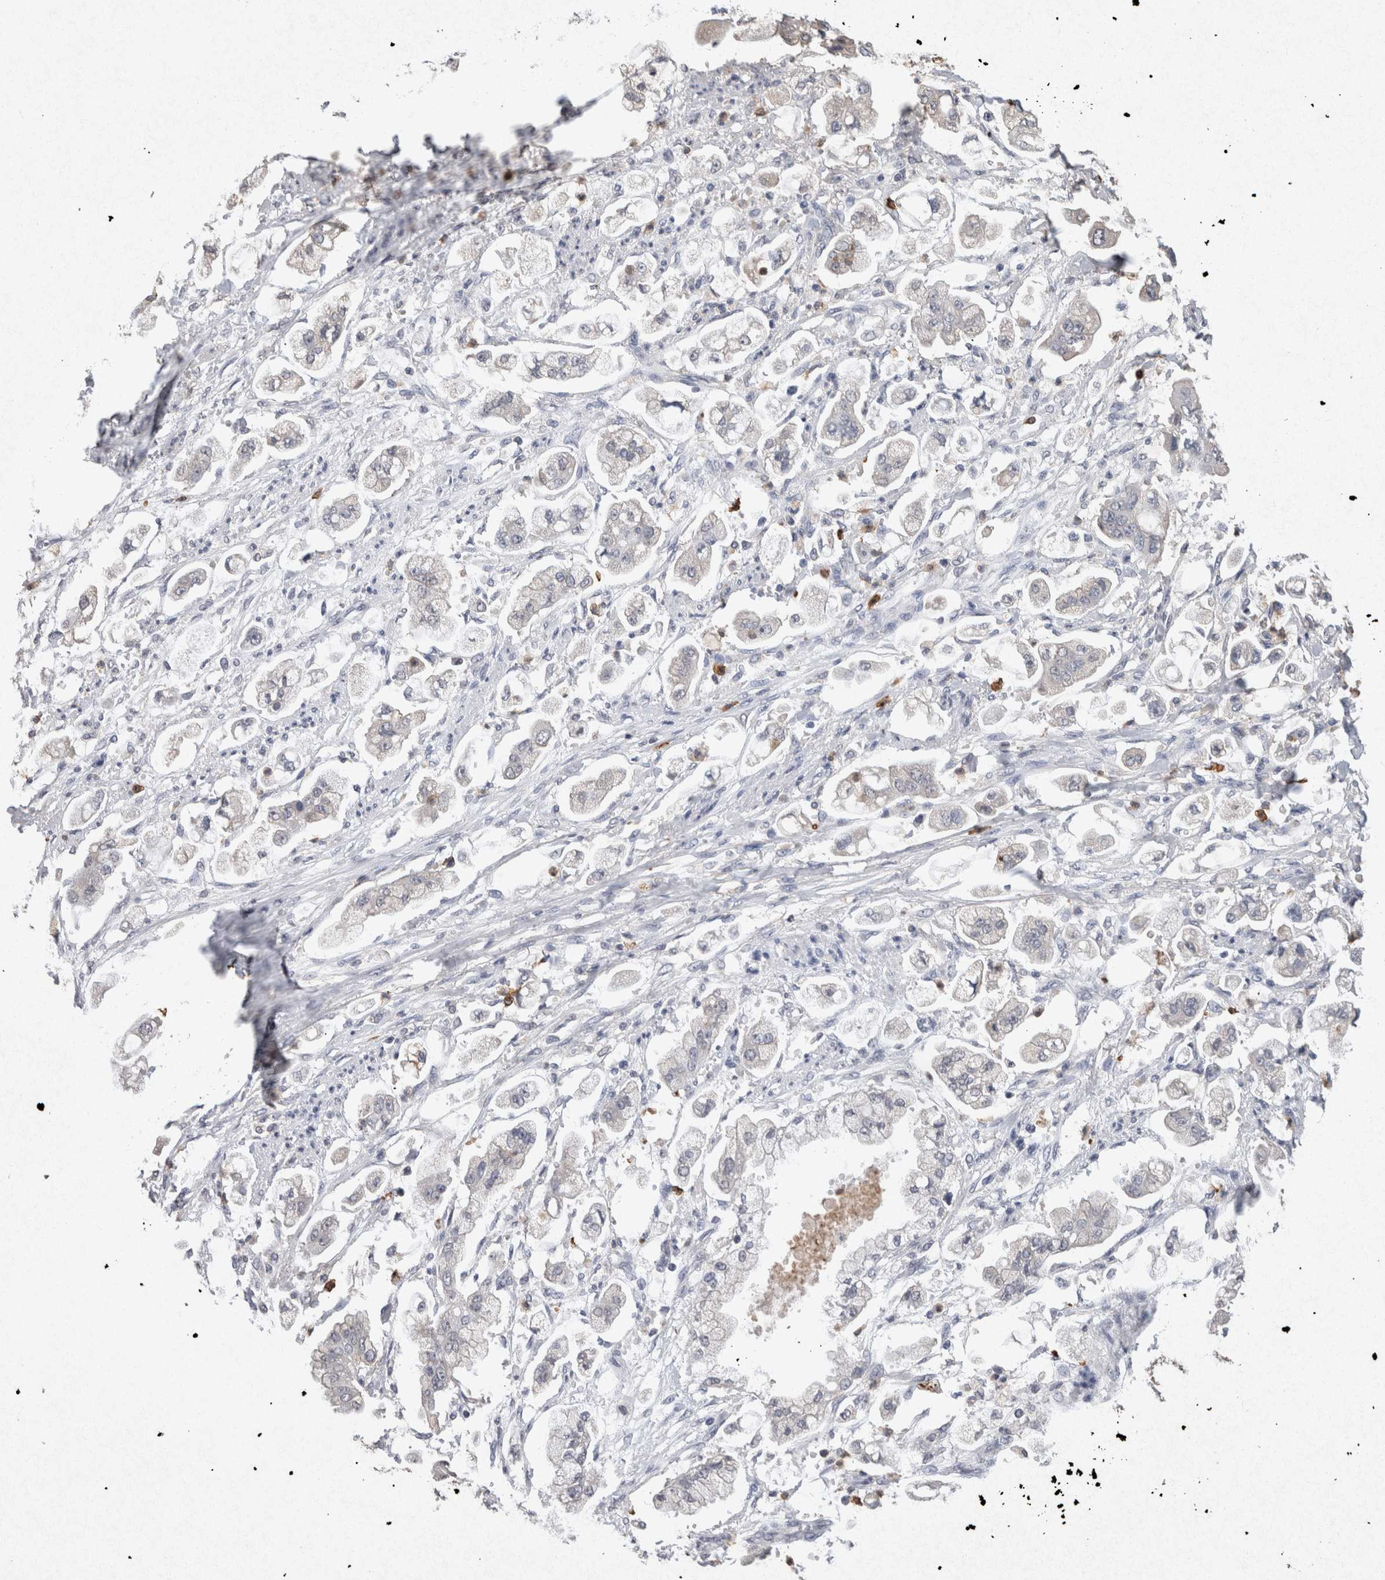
{"staining": {"intensity": "negative", "quantity": "none", "location": "none"}, "tissue": "stomach cancer", "cell_type": "Tumor cells", "image_type": "cancer", "snomed": [{"axis": "morphology", "description": "Adenocarcinoma, NOS"}, {"axis": "topography", "description": "Stomach"}], "caption": "This is an immunohistochemistry photomicrograph of human adenocarcinoma (stomach). There is no positivity in tumor cells.", "gene": "FABP7", "patient": {"sex": "male", "age": 62}}